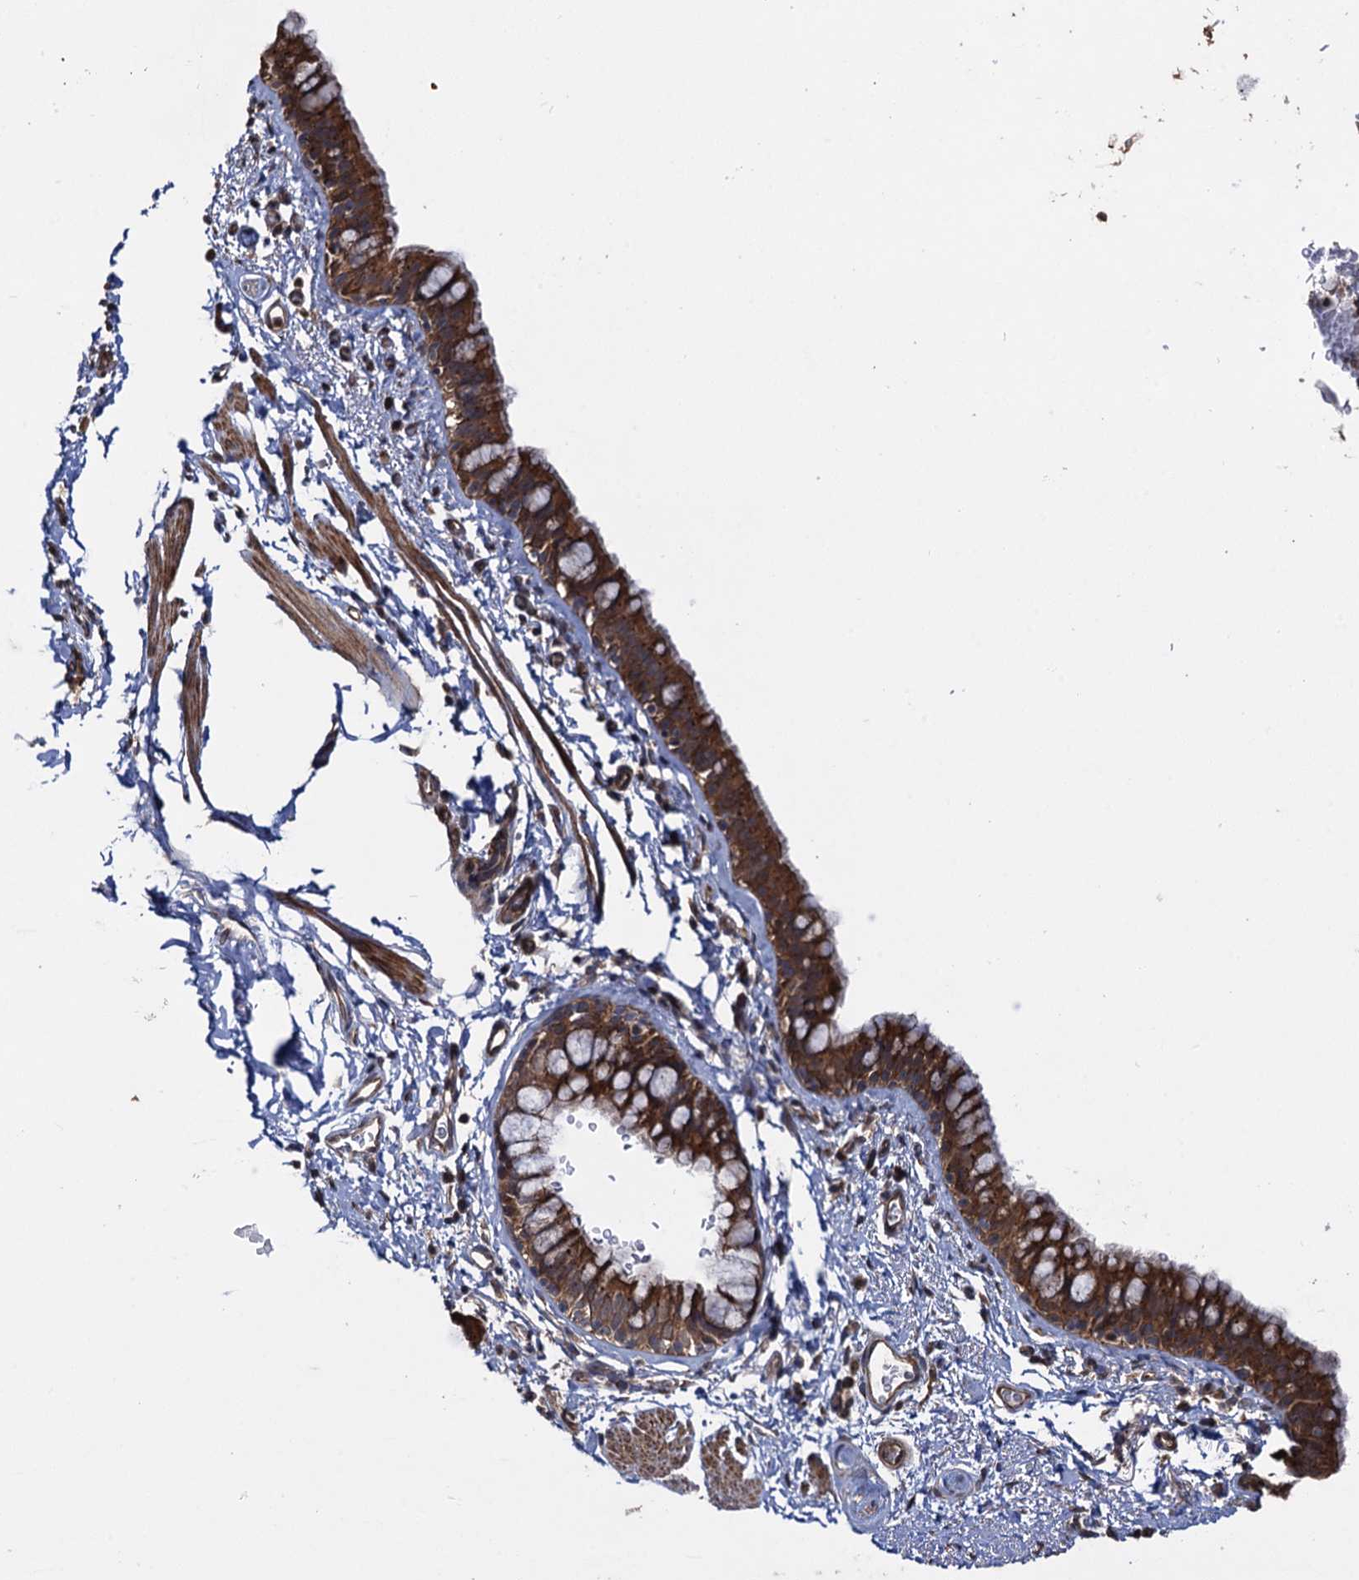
{"staining": {"intensity": "strong", "quantity": ">75%", "location": "cytoplasmic/membranous"}, "tissue": "bronchus", "cell_type": "Respiratory epithelial cells", "image_type": "normal", "snomed": [{"axis": "morphology", "description": "Normal tissue, NOS"}, {"axis": "topography", "description": "Cartilage tissue"}, {"axis": "topography", "description": "Bronchus"}], "caption": "Immunohistochemistry (IHC) histopathology image of unremarkable bronchus: human bronchus stained using IHC reveals high levels of strong protein expression localized specifically in the cytoplasmic/membranous of respiratory epithelial cells, appearing as a cytoplasmic/membranous brown color.", "gene": "HAUS1", "patient": {"sex": "female", "age": 36}}